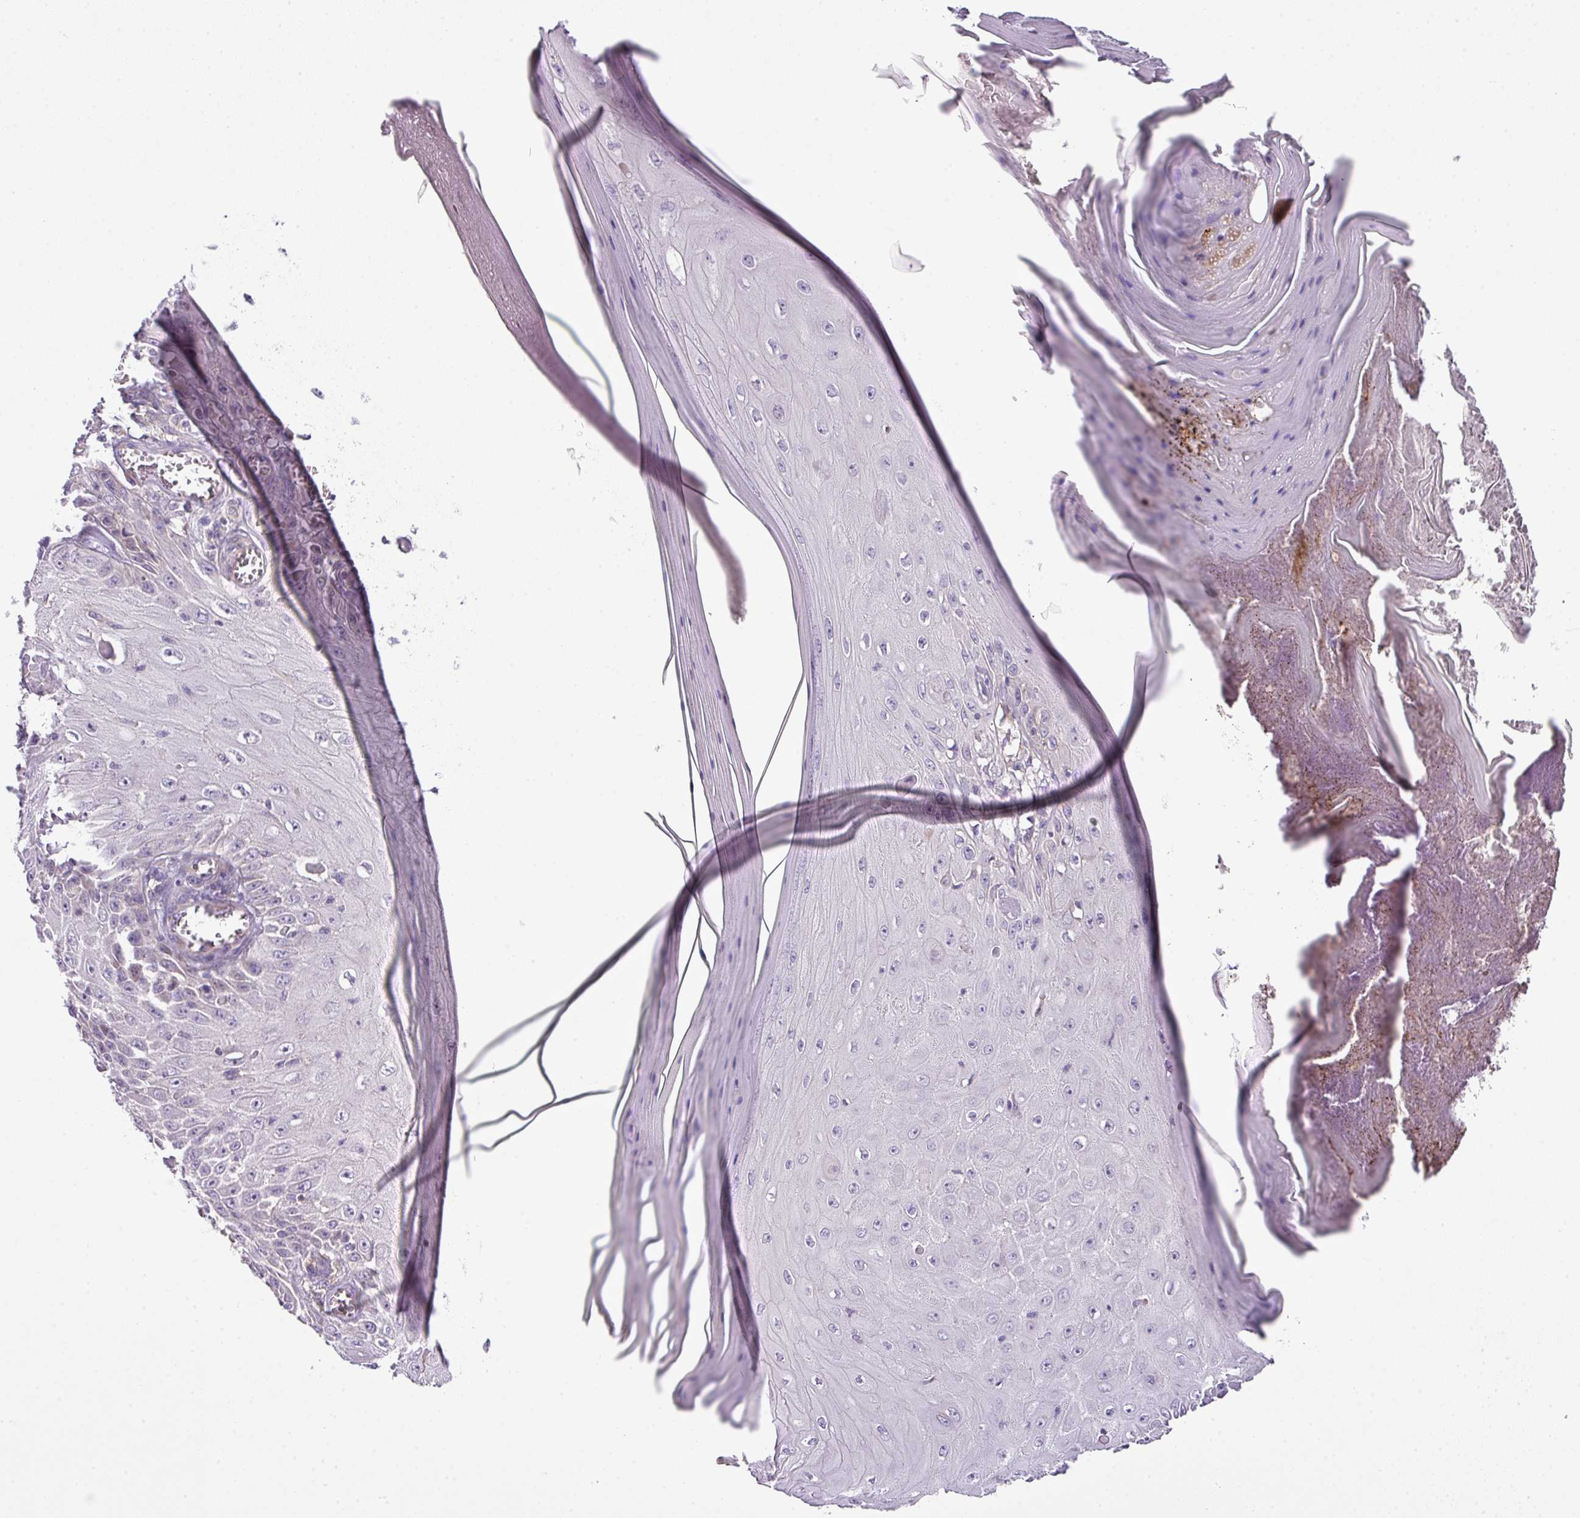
{"staining": {"intensity": "negative", "quantity": "none", "location": "none"}, "tissue": "skin cancer", "cell_type": "Tumor cells", "image_type": "cancer", "snomed": [{"axis": "morphology", "description": "Squamous cell carcinoma, NOS"}, {"axis": "topography", "description": "Skin"}], "caption": "Tumor cells show no significant protein staining in squamous cell carcinoma (skin).", "gene": "PIK3R5", "patient": {"sex": "female", "age": 73}}